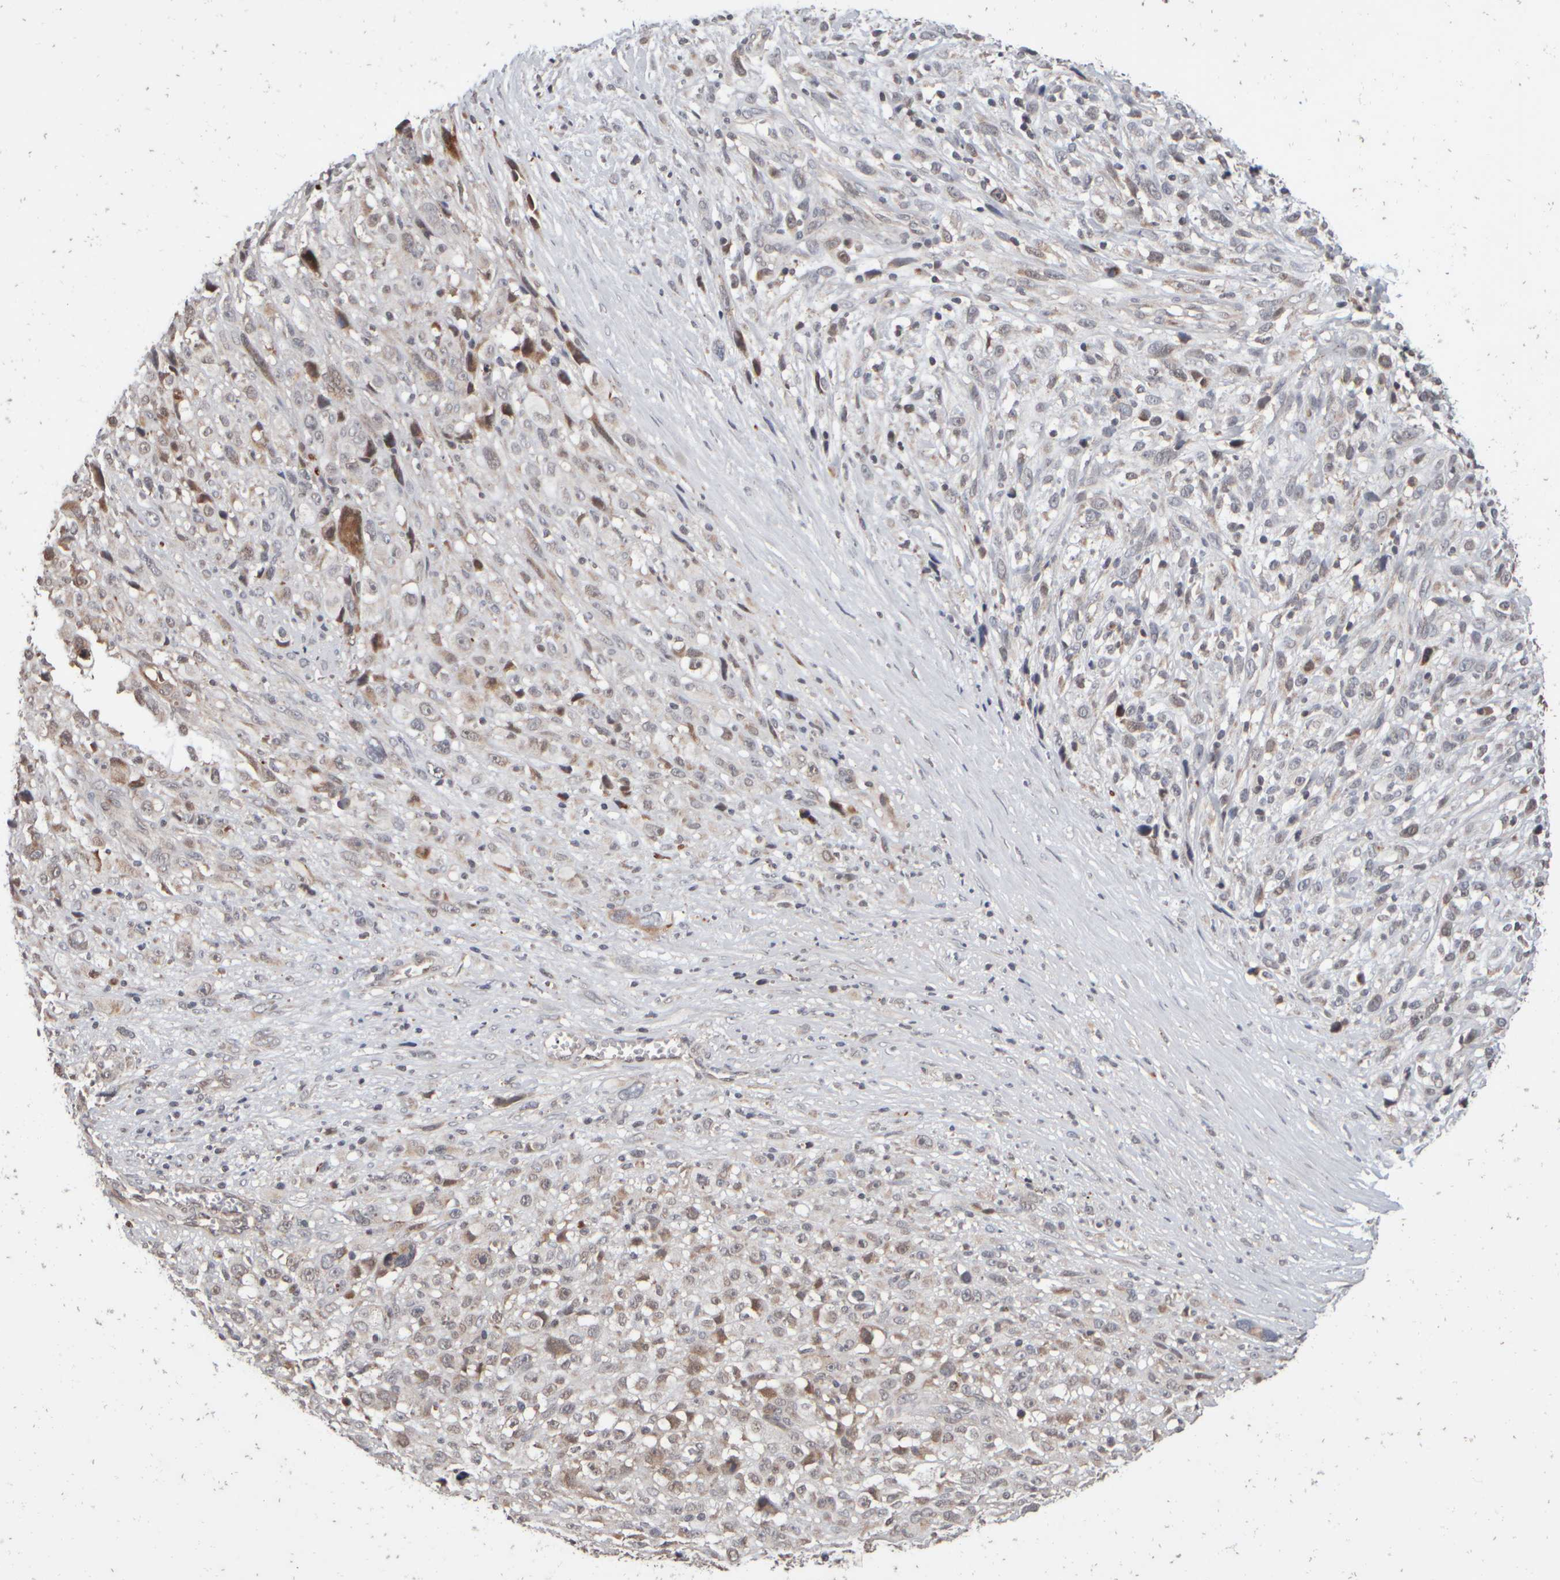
{"staining": {"intensity": "weak", "quantity": "<25%", "location": "cytoplasmic/membranous"}, "tissue": "melanoma", "cell_type": "Tumor cells", "image_type": "cancer", "snomed": [{"axis": "morphology", "description": "Malignant melanoma, NOS"}, {"axis": "topography", "description": "Skin"}], "caption": "This is an IHC histopathology image of human melanoma. There is no positivity in tumor cells.", "gene": "ABHD11", "patient": {"sex": "female", "age": 55}}